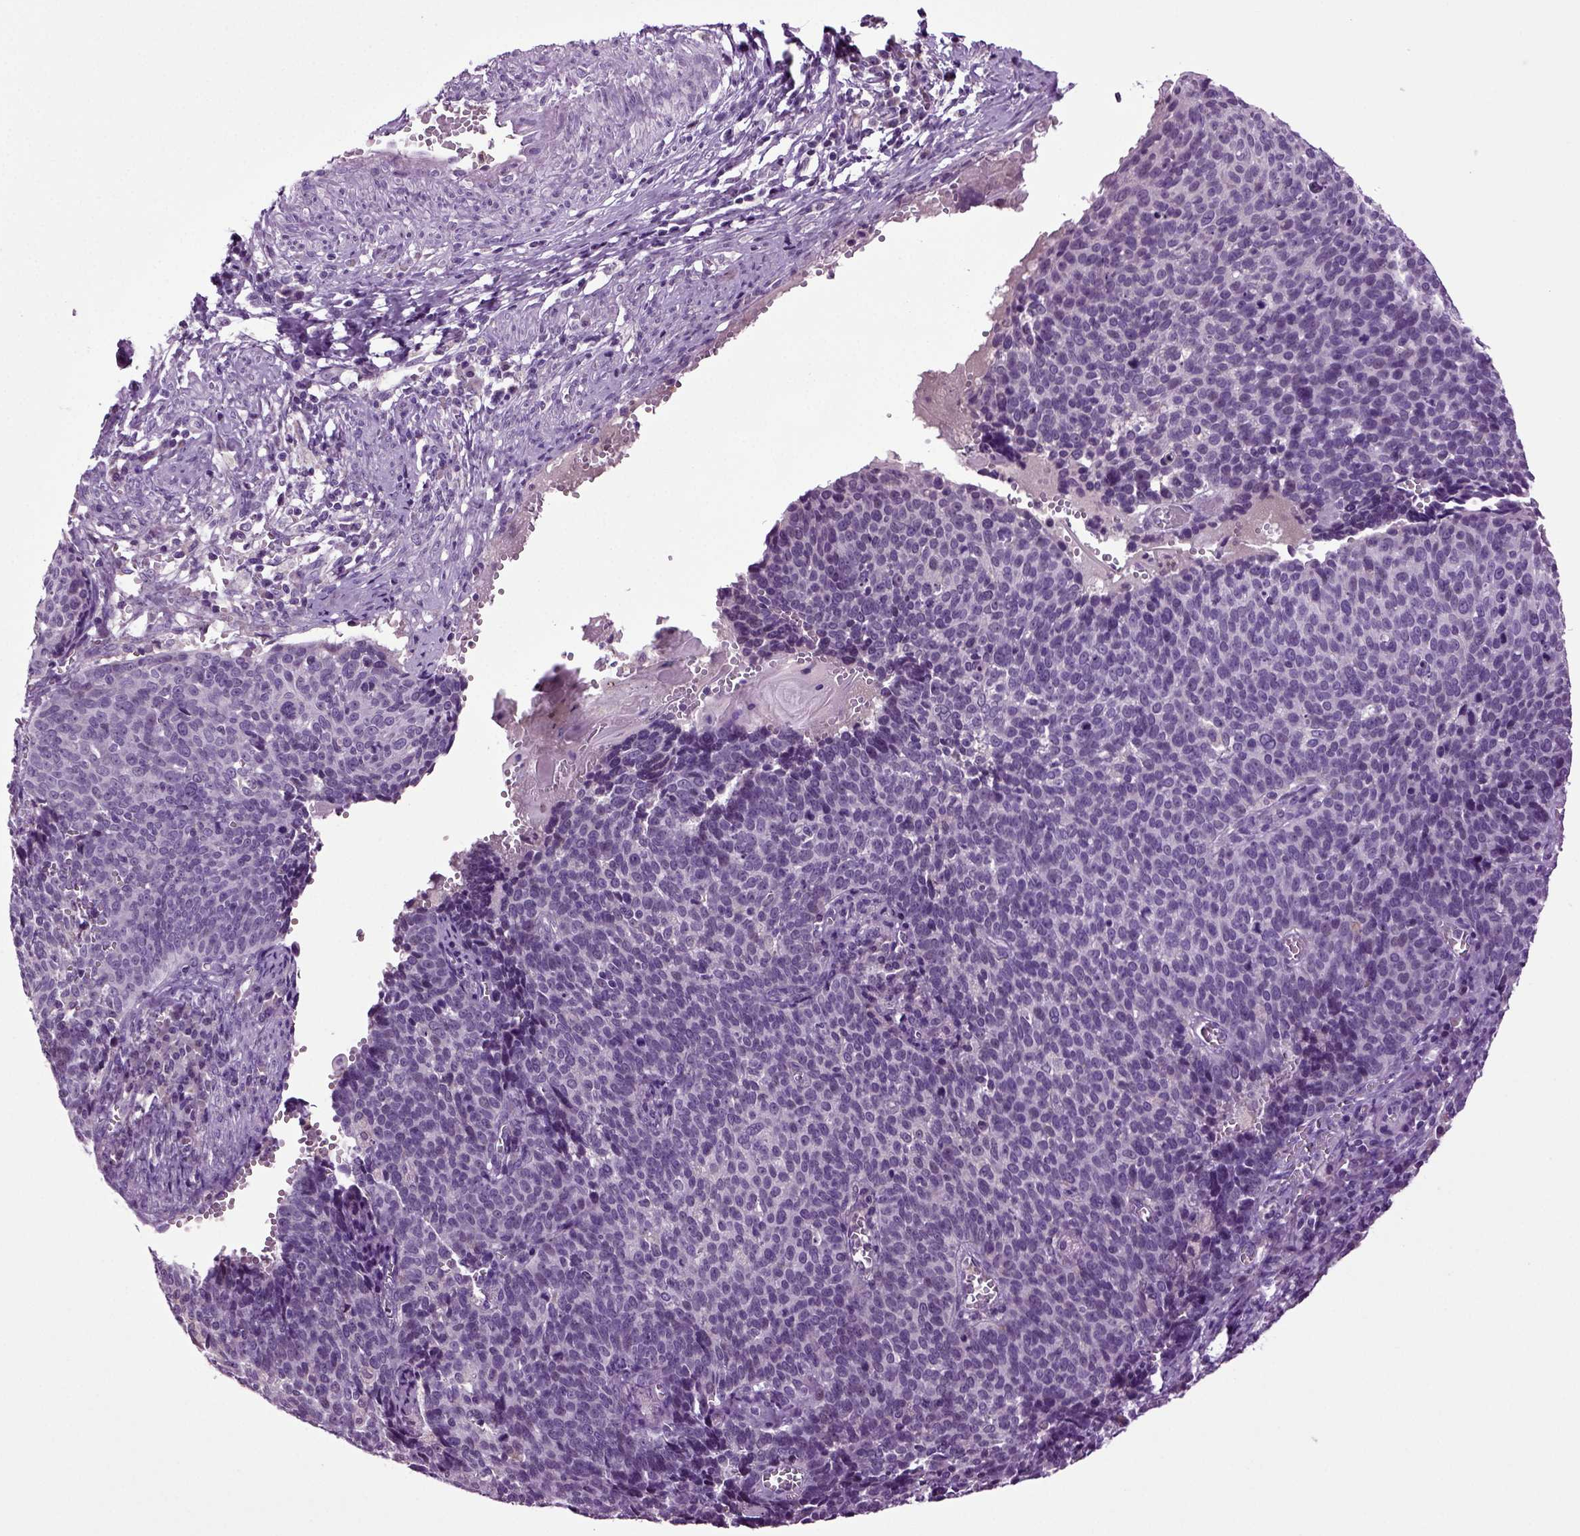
{"staining": {"intensity": "negative", "quantity": "none", "location": "none"}, "tissue": "cervical cancer", "cell_type": "Tumor cells", "image_type": "cancer", "snomed": [{"axis": "morphology", "description": "Normal tissue, NOS"}, {"axis": "morphology", "description": "Squamous cell carcinoma, NOS"}, {"axis": "topography", "description": "Cervix"}], "caption": "This is an IHC image of cervical cancer (squamous cell carcinoma). There is no positivity in tumor cells.", "gene": "FGF11", "patient": {"sex": "female", "age": 39}}